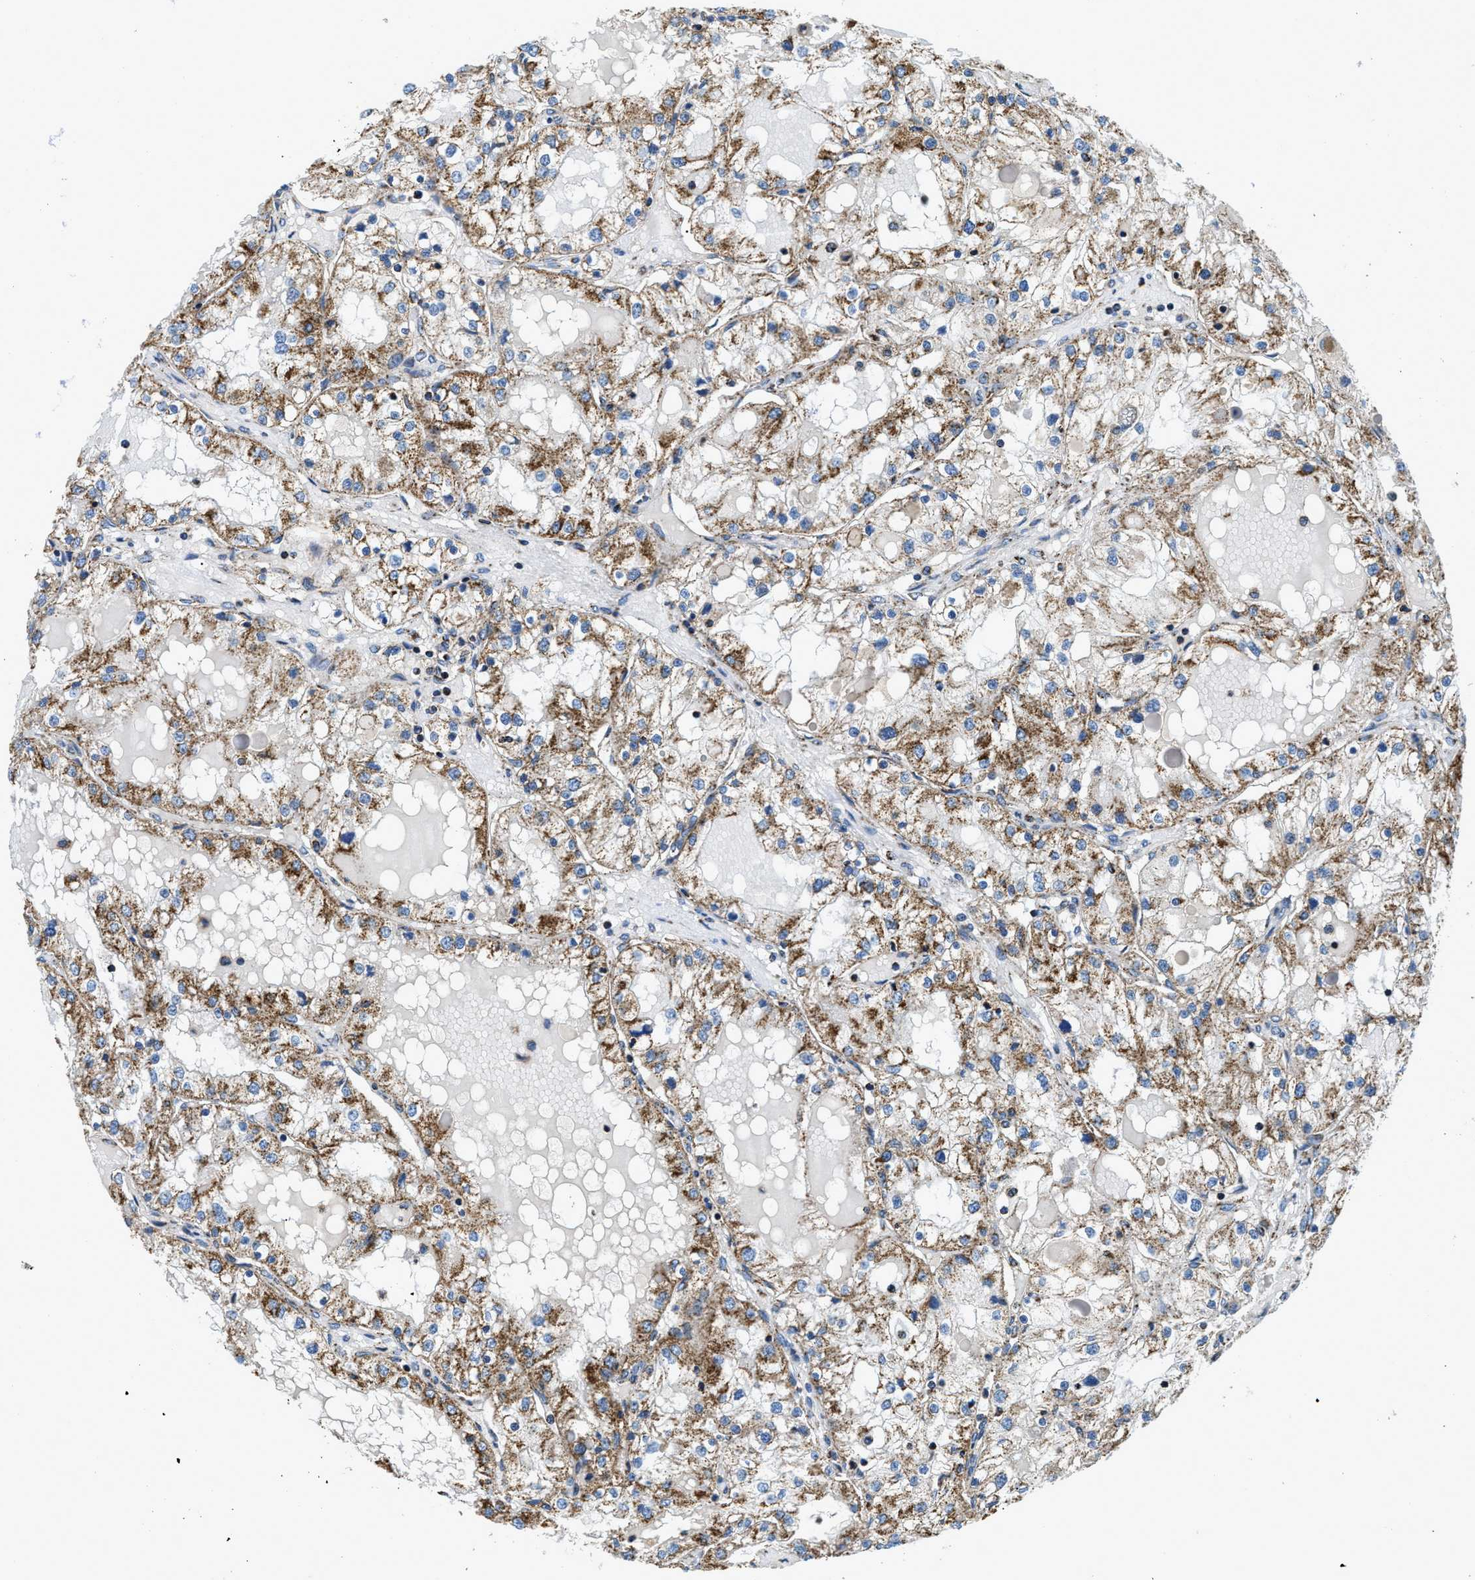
{"staining": {"intensity": "moderate", "quantity": ">75%", "location": "cytoplasmic/membranous"}, "tissue": "renal cancer", "cell_type": "Tumor cells", "image_type": "cancer", "snomed": [{"axis": "morphology", "description": "Adenocarcinoma, NOS"}, {"axis": "topography", "description": "Kidney"}], "caption": "This is a histology image of immunohistochemistry (IHC) staining of renal cancer, which shows moderate expression in the cytoplasmic/membranous of tumor cells.", "gene": "STK33", "patient": {"sex": "male", "age": 68}}